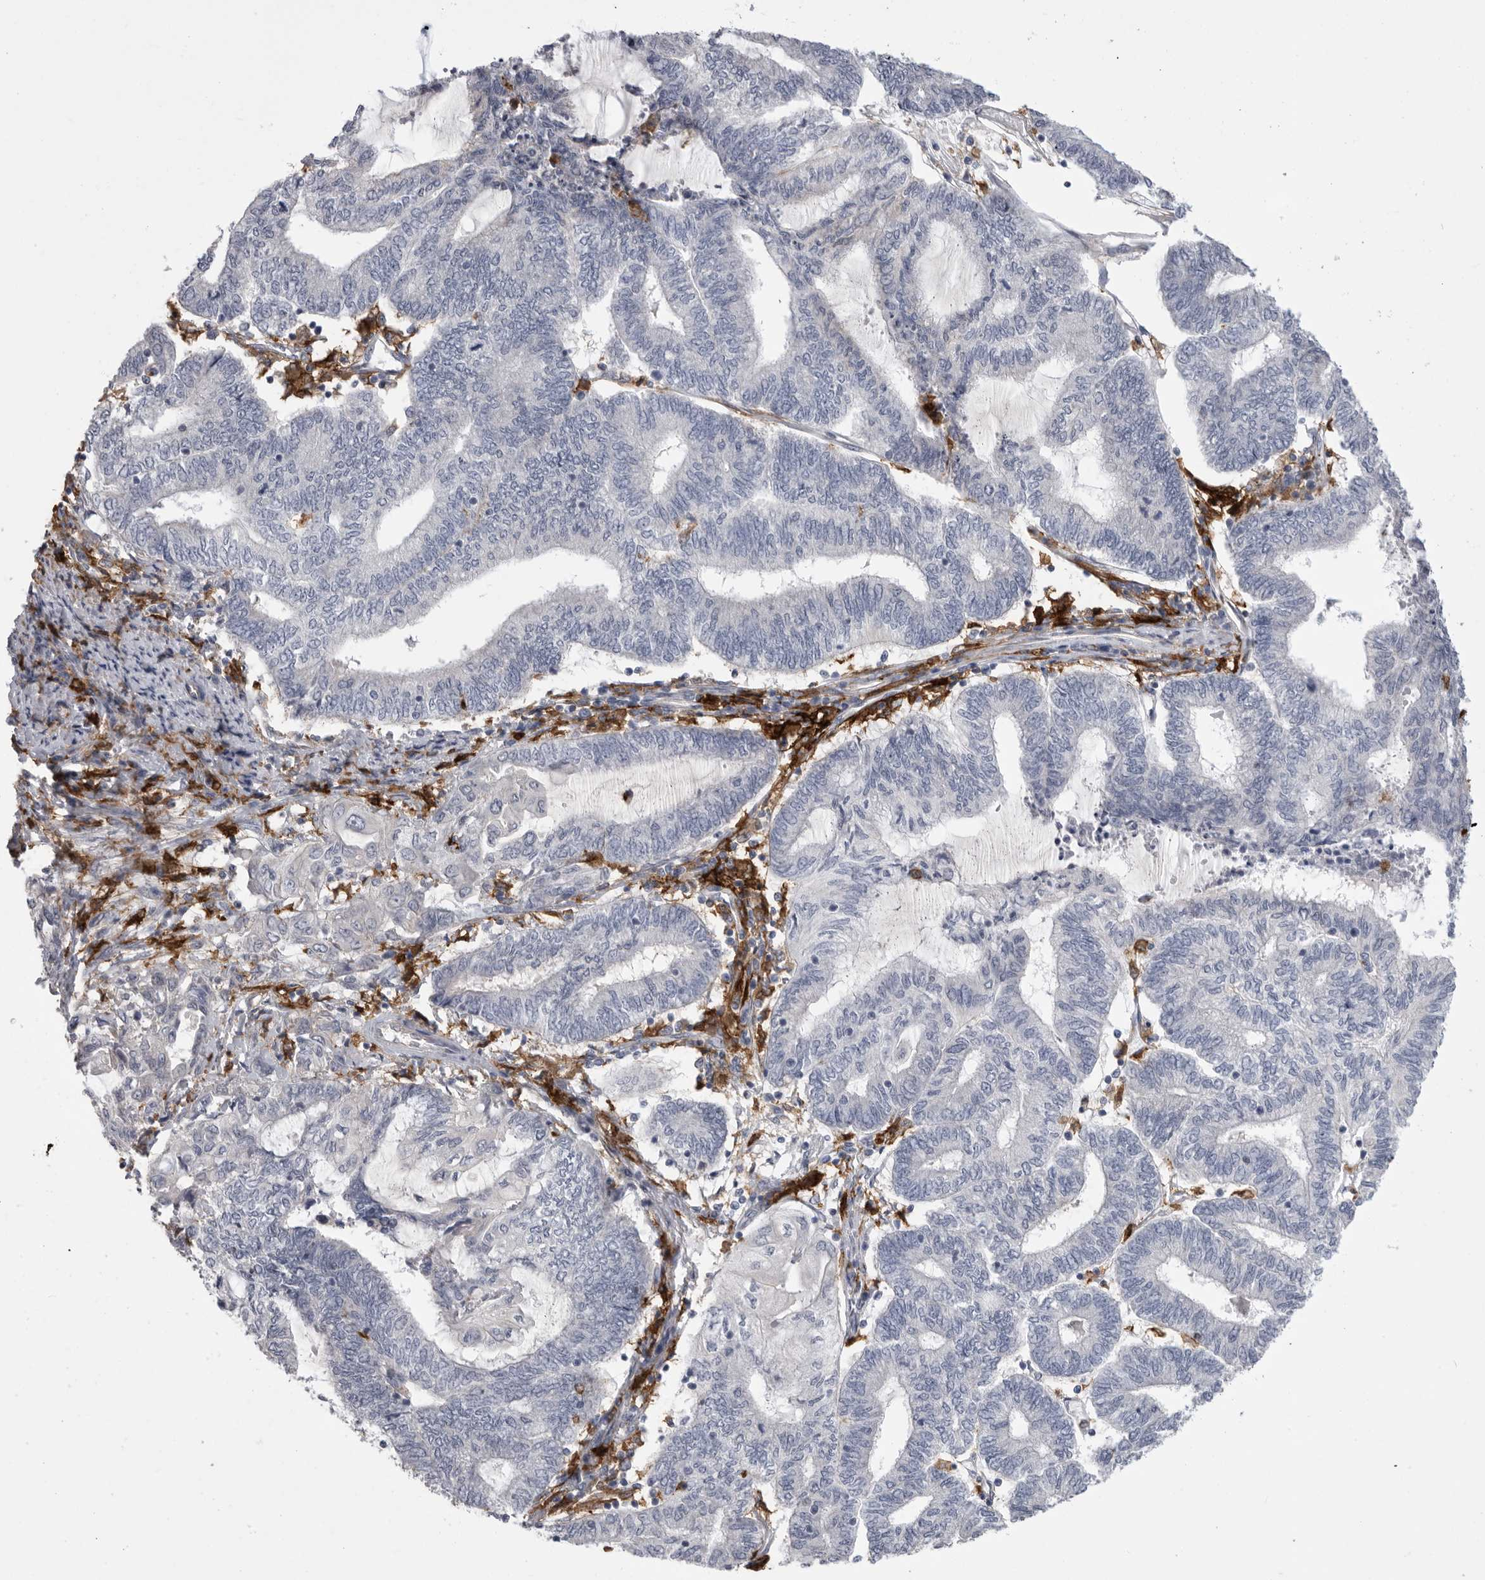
{"staining": {"intensity": "negative", "quantity": "none", "location": "none"}, "tissue": "endometrial cancer", "cell_type": "Tumor cells", "image_type": "cancer", "snomed": [{"axis": "morphology", "description": "Adenocarcinoma, NOS"}, {"axis": "topography", "description": "Uterus"}, {"axis": "topography", "description": "Endometrium"}], "caption": "Image shows no protein expression in tumor cells of endometrial cancer tissue.", "gene": "SIGLEC10", "patient": {"sex": "female", "age": 70}}